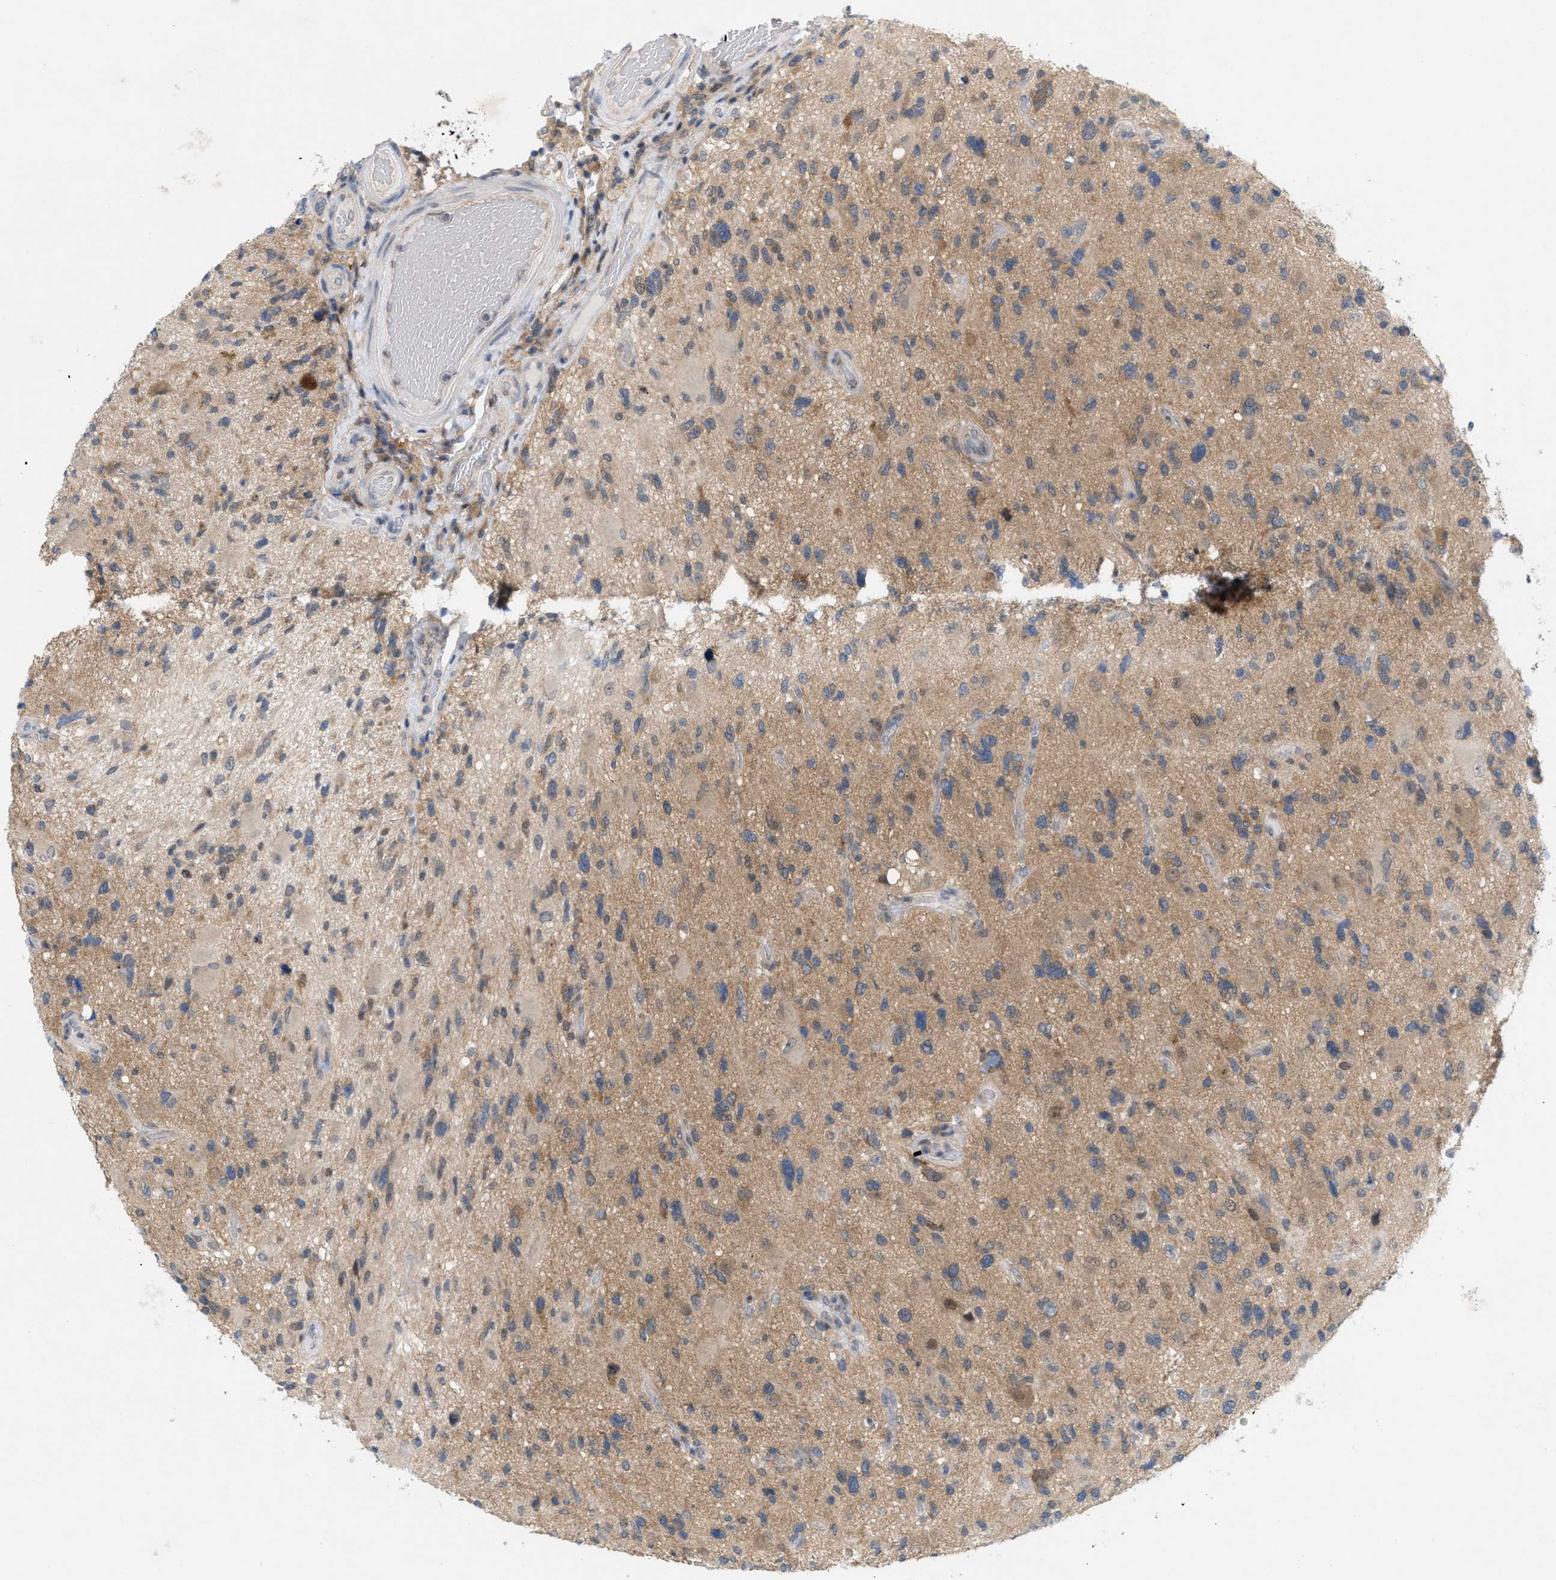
{"staining": {"intensity": "weak", "quantity": "<25%", "location": "cytoplasmic/membranous"}, "tissue": "glioma", "cell_type": "Tumor cells", "image_type": "cancer", "snomed": [{"axis": "morphology", "description": "Glioma, malignant, High grade"}, {"axis": "topography", "description": "Brain"}], "caption": "Human glioma stained for a protein using immunohistochemistry shows no staining in tumor cells.", "gene": "WIPI2", "patient": {"sex": "male", "age": 33}}